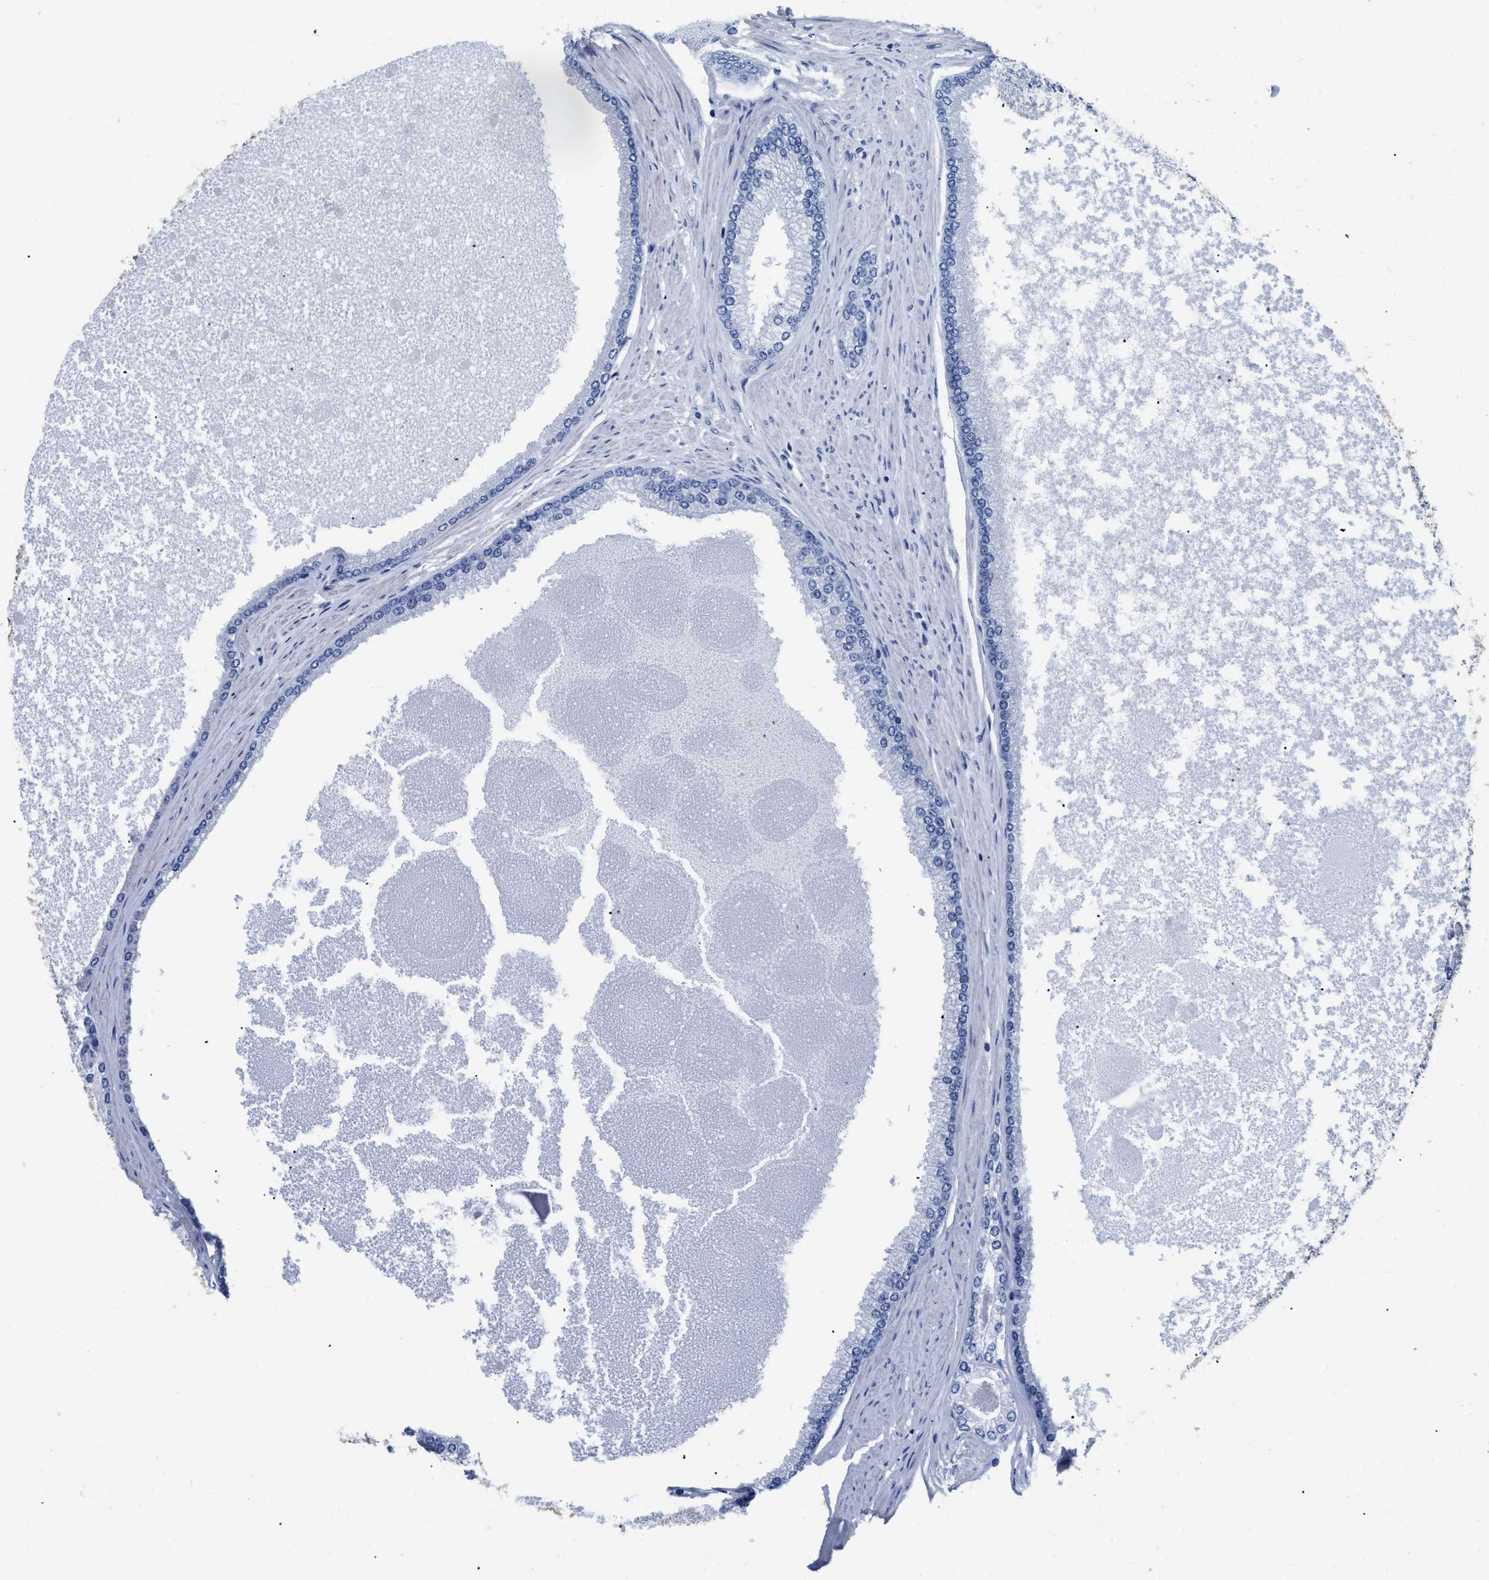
{"staining": {"intensity": "negative", "quantity": "none", "location": "none"}, "tissue": "prostate cancer", "cell_type": "Tumor cells", "image_type": "cancer", "snomed": [{"axis": "morphology", "description": "Adenocarcinoma, High grade"}, {"axis": "topography", "description": "Prostate"}], "caption": "There is no significant positivity in tumor cells of prostate cancer (high-grade adenocarcinoma). The staining was performed using DAB (3,3'-diaminobenzidine) to visualize the protein expression in brown, while the nuclei were stained in blue with hematoxylin (Magnification: 20x).", "gene": "DLC1", "patient": {"sex": "male", "age": 61}}